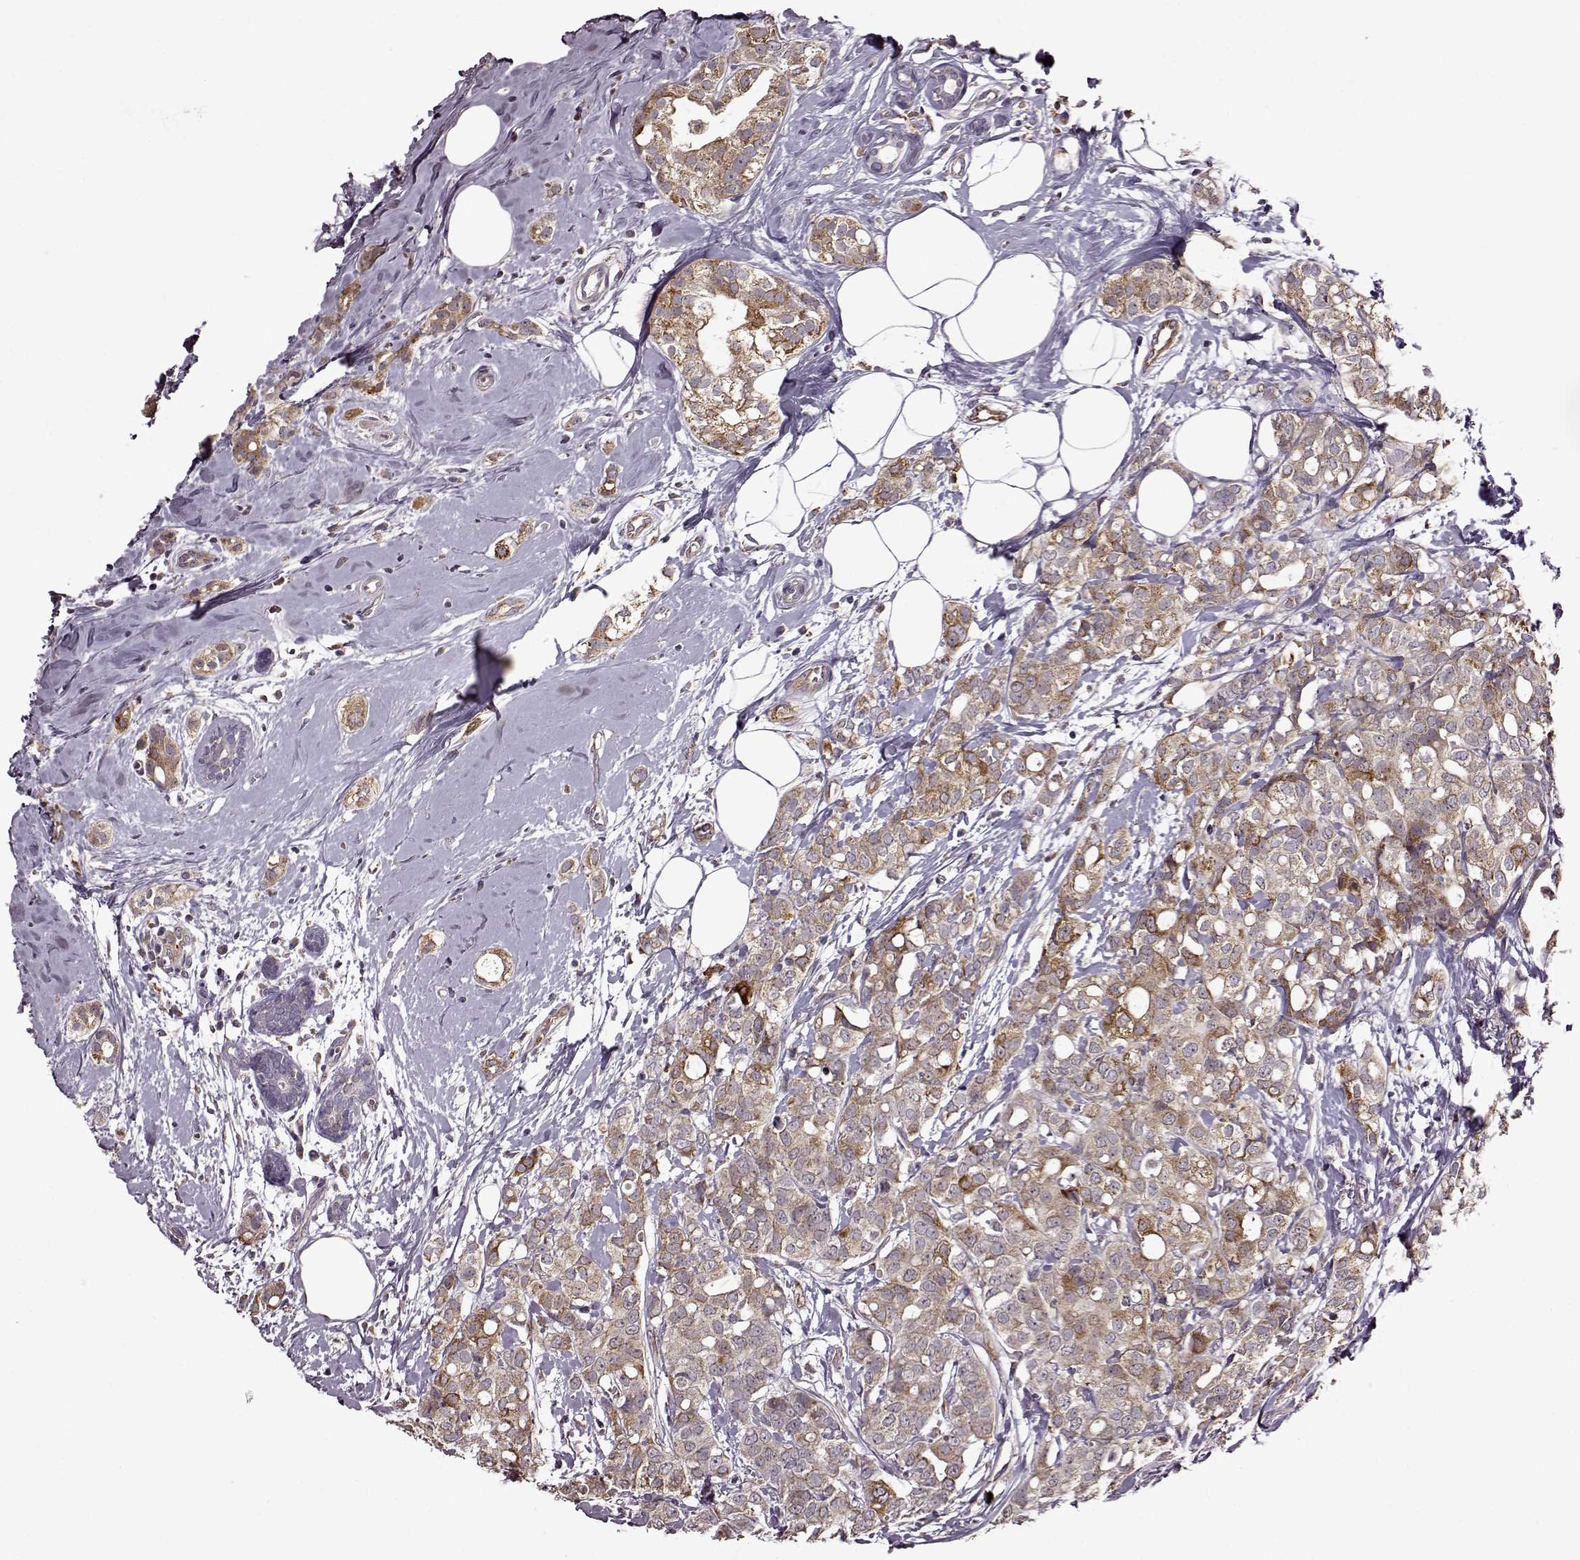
{"staining": {"intensity": "moderate", "quantity": ">75%", "location": "cytoplasmic/membranous"}, "tissue": "breast cancer", "cell_type": "Tumor cells", "image_type": "cancer", "snomed": [{"axis": "morphology", "description": "Duct carcinoma"}, {"axis": "topography", "description": "Breast"}], "caption": "Tumor cells demonstrate medium levels of moderate cytoplasmic/membranous expression in about >75% of cells in breast cancer (intraductal carcinoma).", "gene": "MTSS1", "patient": {"sex": "female", "age": 40}}